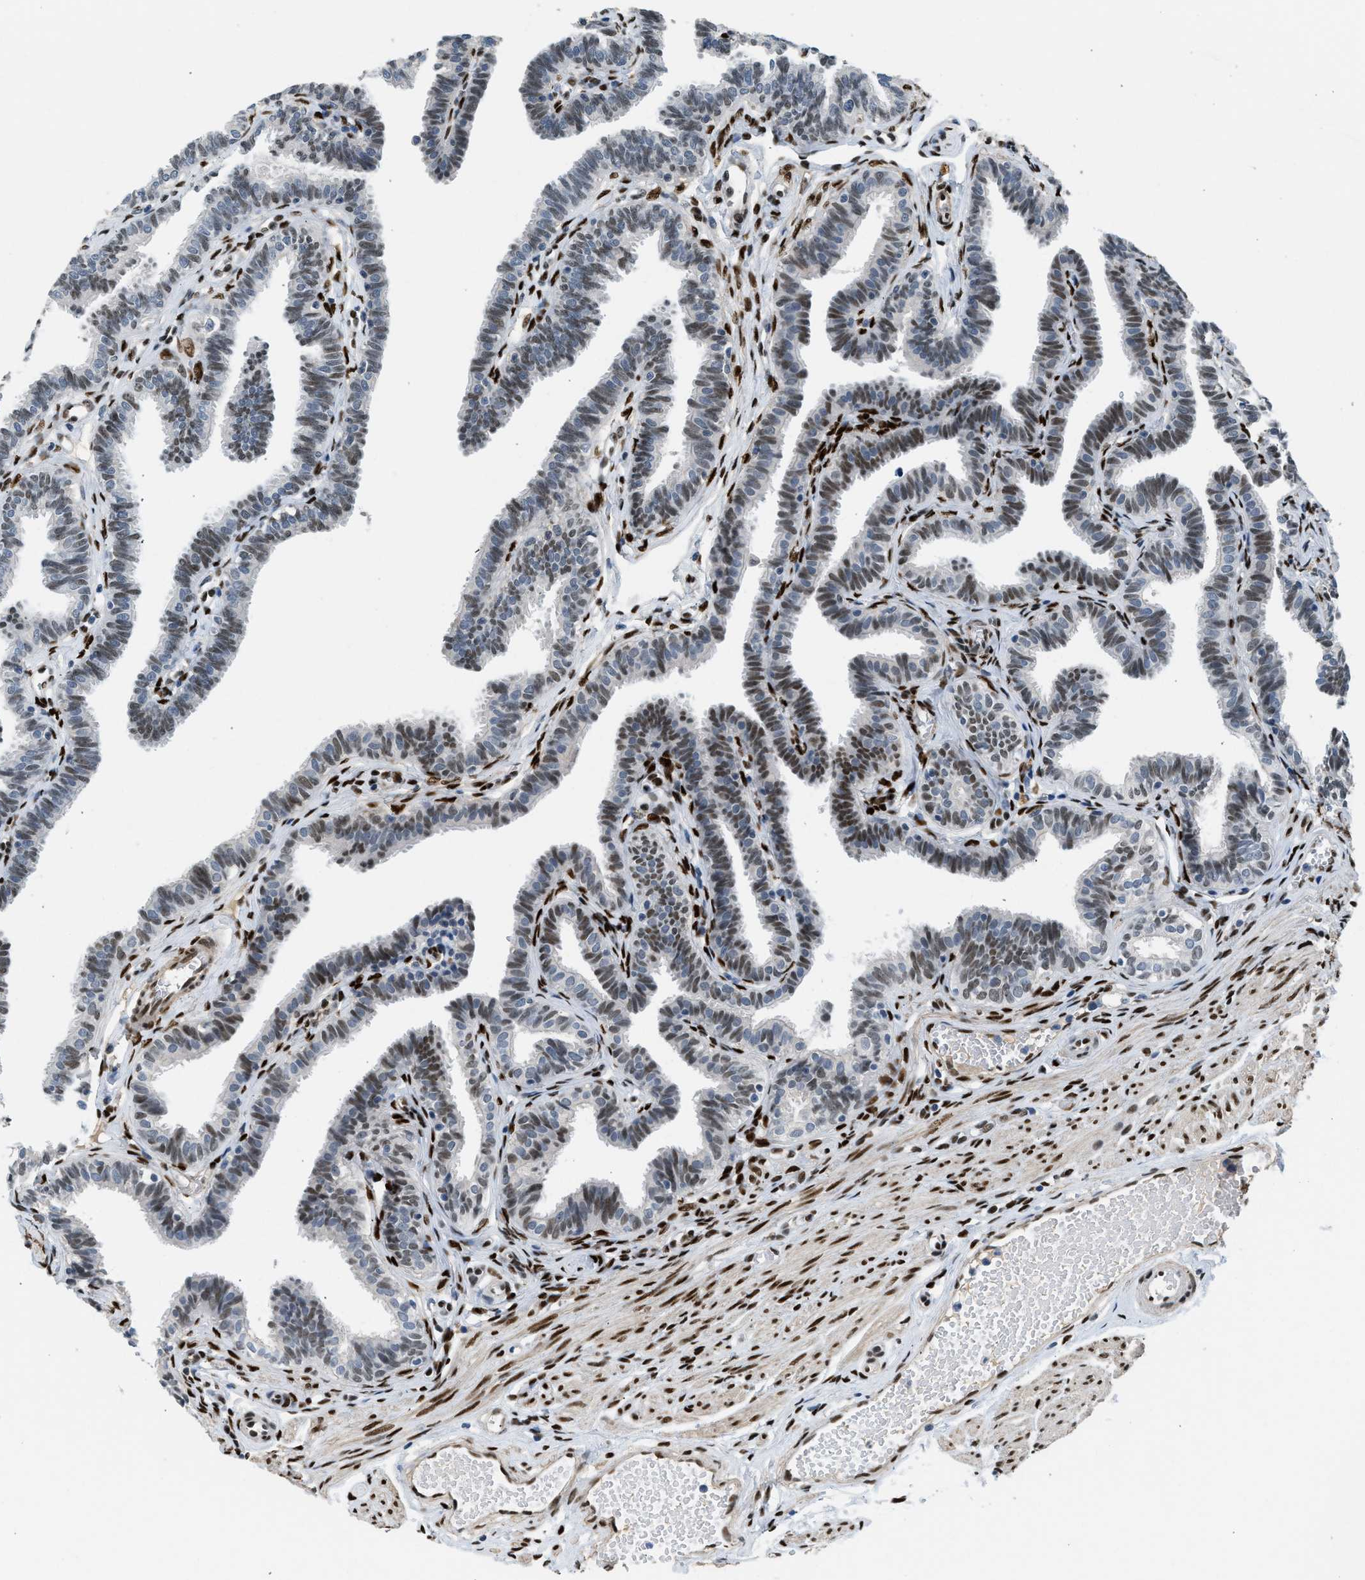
{"staining": {"intensity": "moderate", "quantity": "25%-75%", "location": "nuclear"}, "tissue": "fallopian tube", "cell_type": "Glandular cells", "image_type": "normal", "snomed": [{"axis": "morphology", "description": "Normal tissue, NOS"}, {"axis": "topography", "description": "Fallopian tube"}, {"axis": "topography", "description": "Ovary"}], "caption": "Benign fallopian tube reveals moderate nuclear staining in about 25%-75% of glandular cells.", "gene": "ZBTB20", "patient": {"sex": "female", "age": 23}}